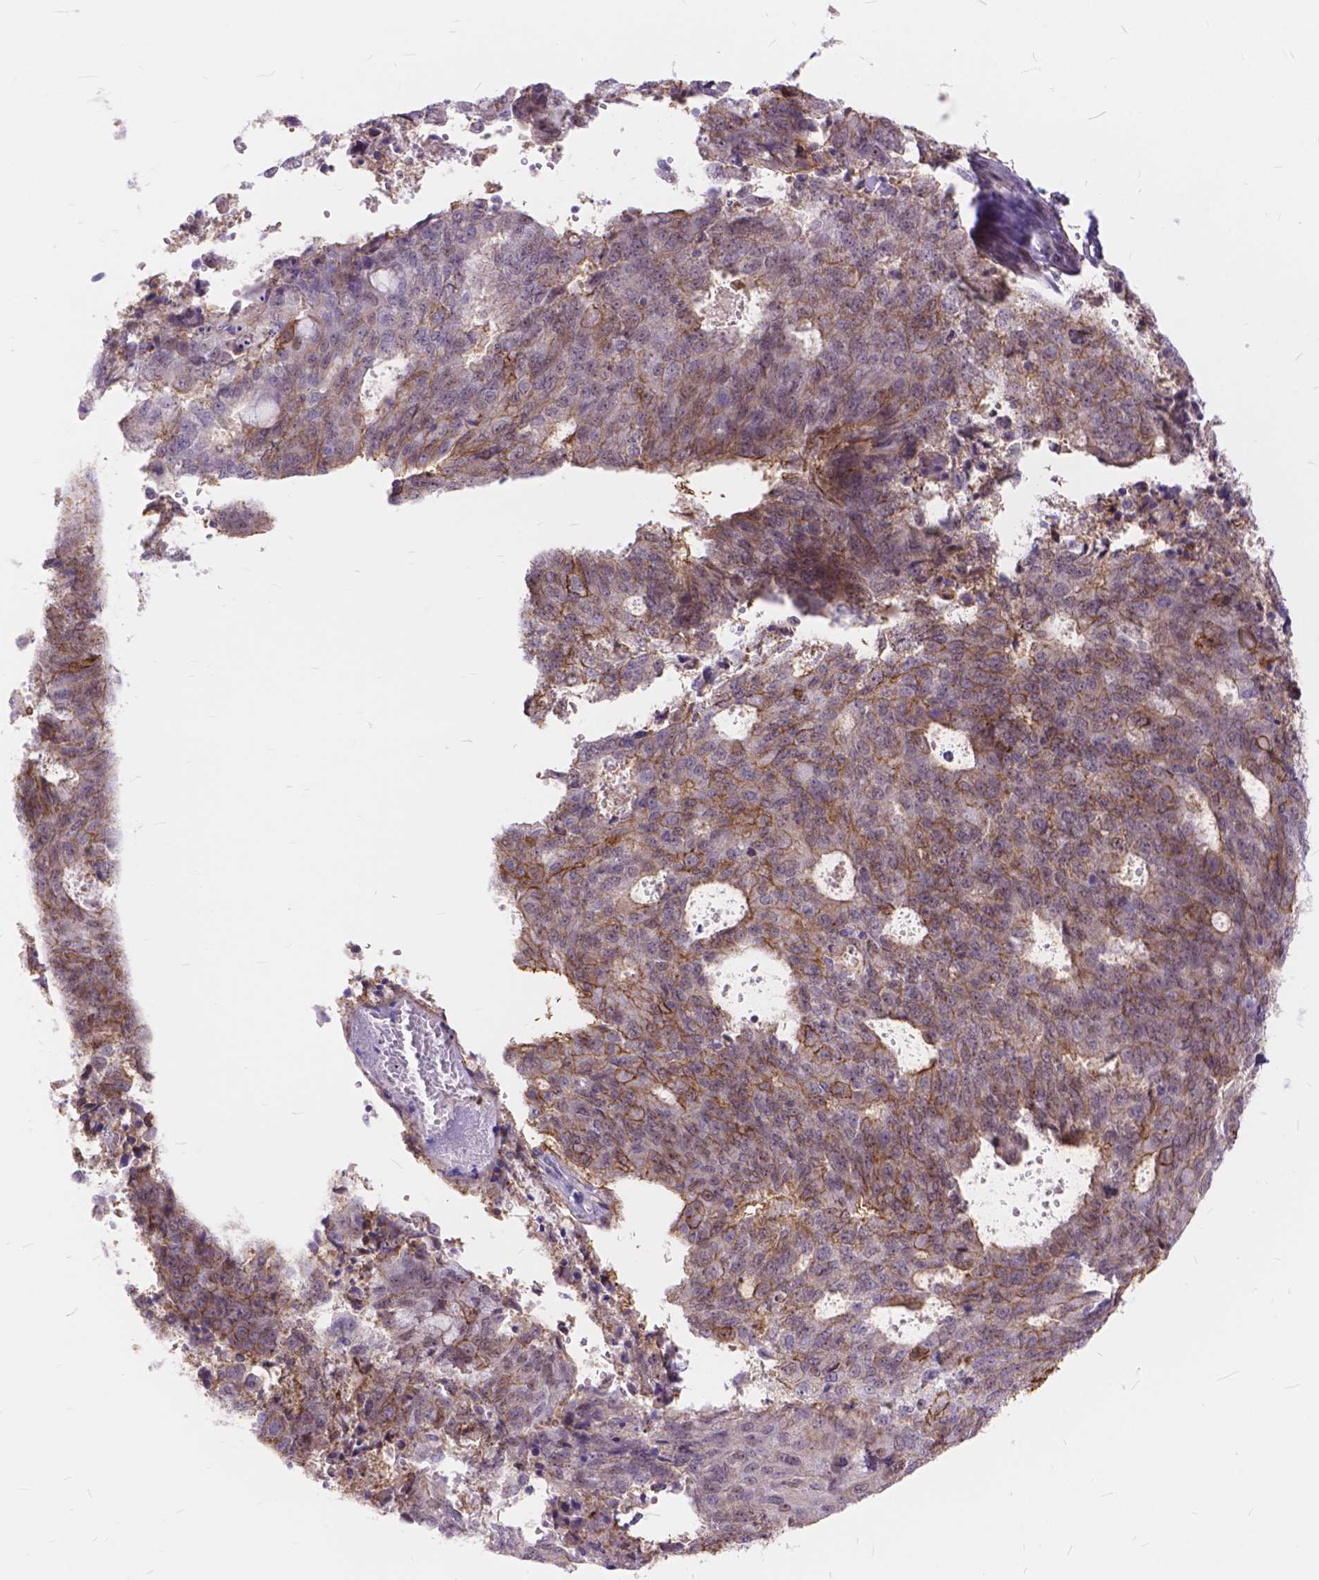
{"staining": {"intensity": "moderate", "quantity": ">75%", "location": "cytoplasmic/membranous"}, "tissue": "endometrial cancer", "cell_type": "Tumor cells", "image_type": "cancer", "snomed": [{"axis": "morphology", "description": "Adenocarcinoma, NOS"}, {"axis": "topography", "description": "Endometrium"}], "caption": "There is medium levels of moderate cytoplasmic/membranous expression in tumor cells of endometrial cancer (adenocarcinoma), as demonstrated by immunohistochemical staining (brown color).", "gene": "MAN2C1", "patient": {"sex": "female", "age": 82}}